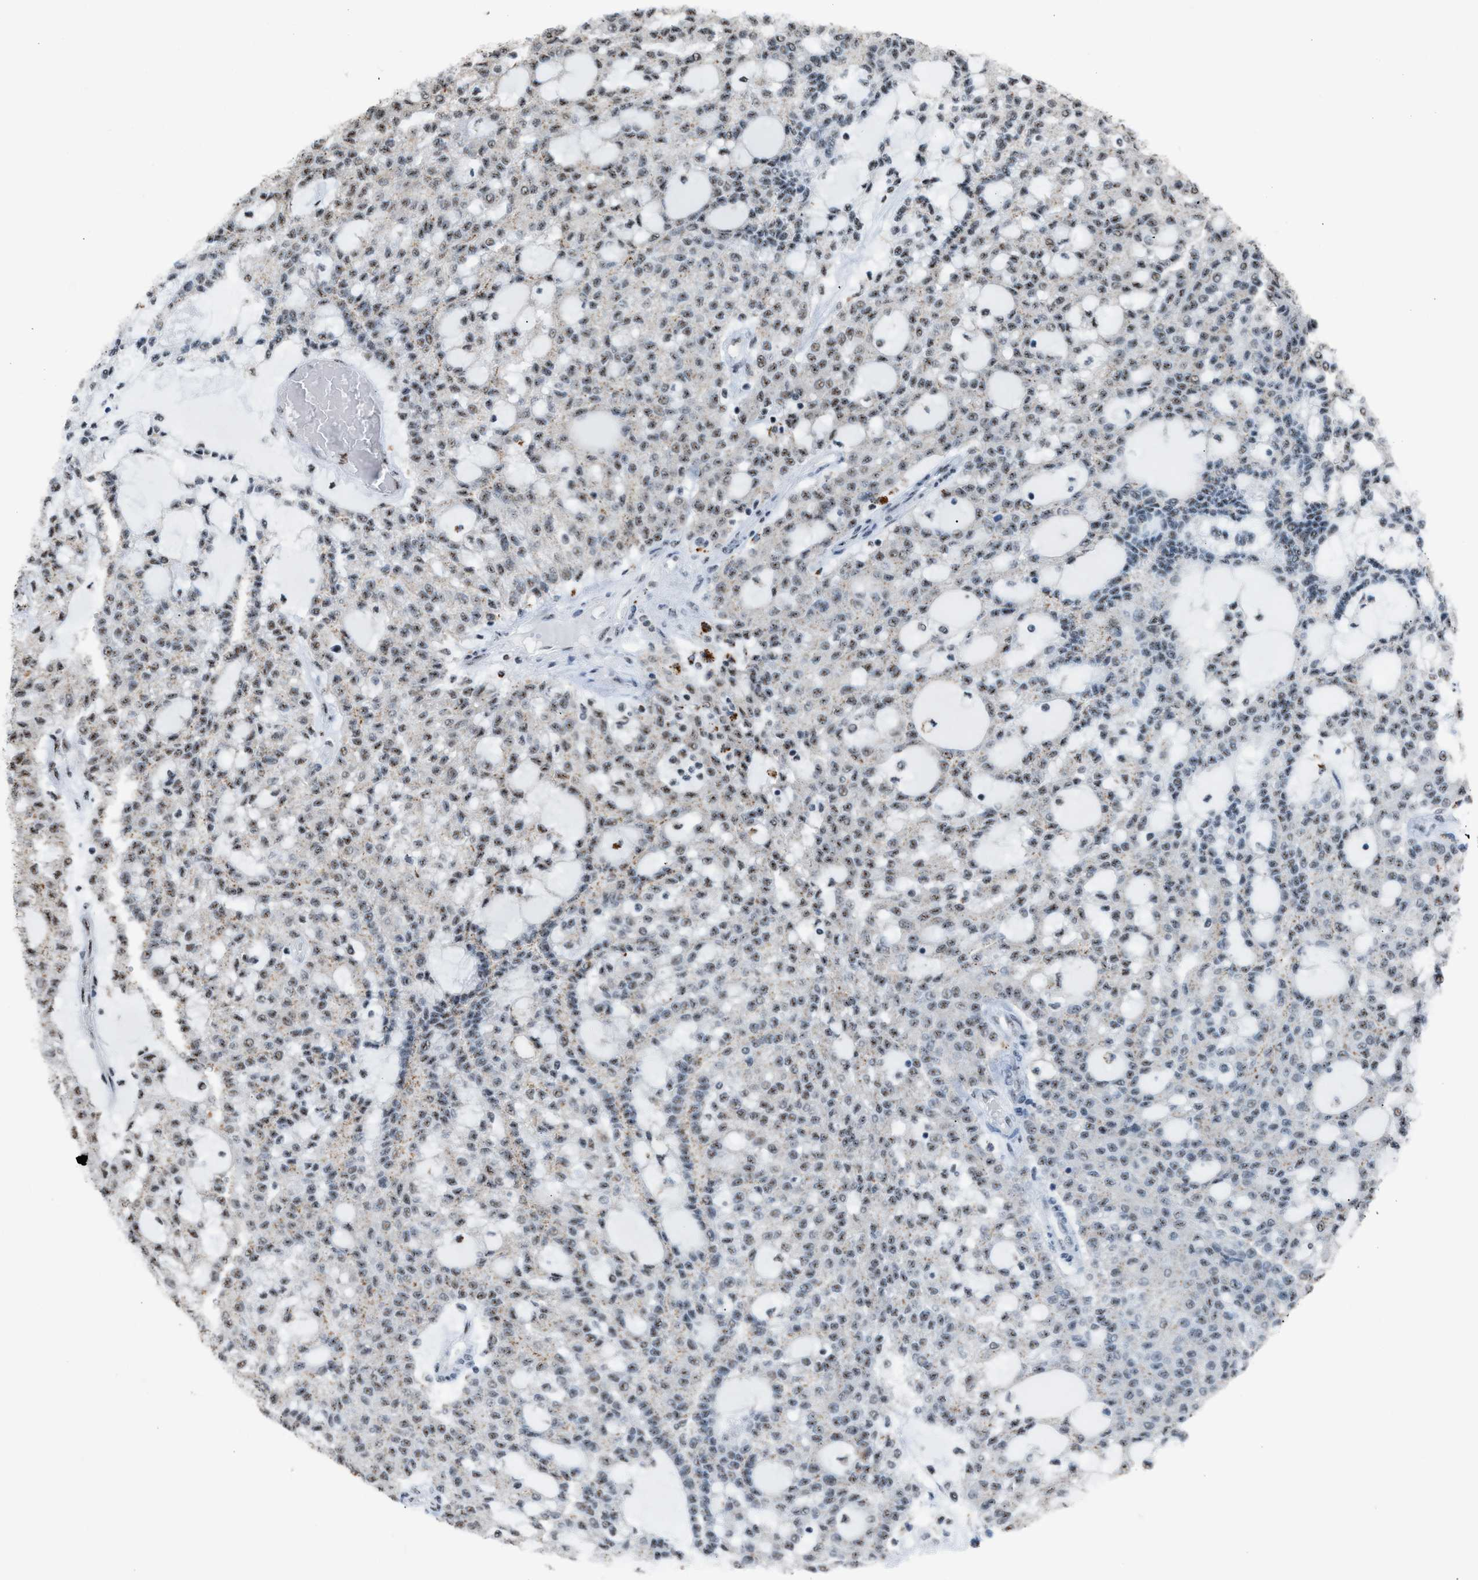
{"staining": {"intensity": "moderate", "quantity": ">75%", "location": "nuclear"}, "tissue": "renal cancer", "cell_type": "Tumor cells", "image_type": "cancer", "snomed": [{"axis": "morphology", "description": "Adenocarcinoma, NOS"}, {"axis": "topography", "description": "Kidney"}], "caption": "Tumor cells show medium levels of moderate nuclear positivity in approximately >75% of cells in human renal cancer (adenocarcinoma).", "gene": "CENPP", "patient": {"sex": "male", "age": 63}}